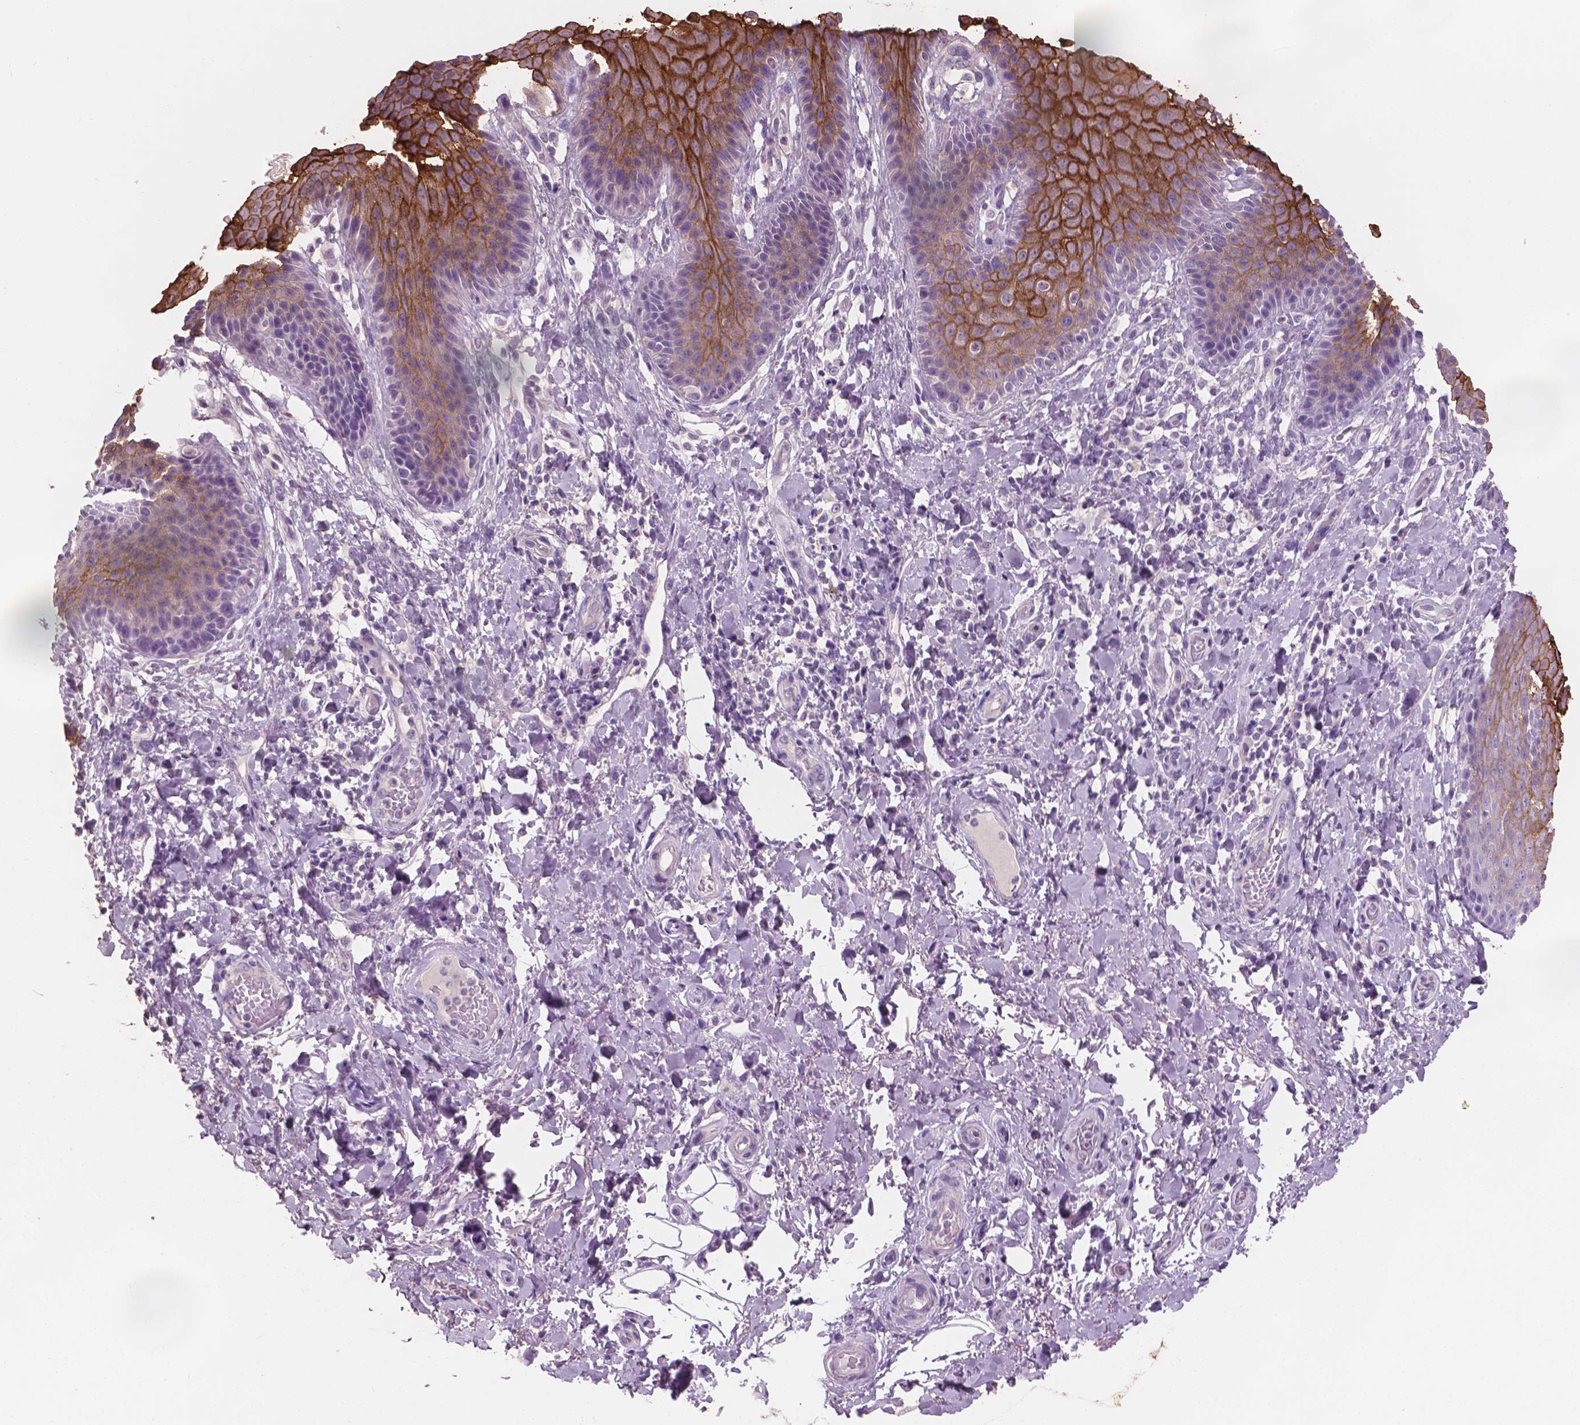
{"staining": {"intensity": "strong", "quantity": "<25%", "location": "cytoplasmic/membranous"}, "tissue": "skin", "cell_type": "Epidermal cells", "image_type": "normal", "snomed": [{"axis": "morphology", "description": "Normal tissue, NOS"}, {"axis": "topography", "description": "Anal"}, {"axis": "topography", "description": "Peripheral nerve tissue"}], "caption": "Immunohistochemical staining of normal skin exhibits <25% levels of strong cytoplasmic/membranous protein positivity in approximately <25% of epidermal cells. Nuclei are stained in blue.", "gene": "SBSN", "patient": {"sex": "male", "age": 51}}